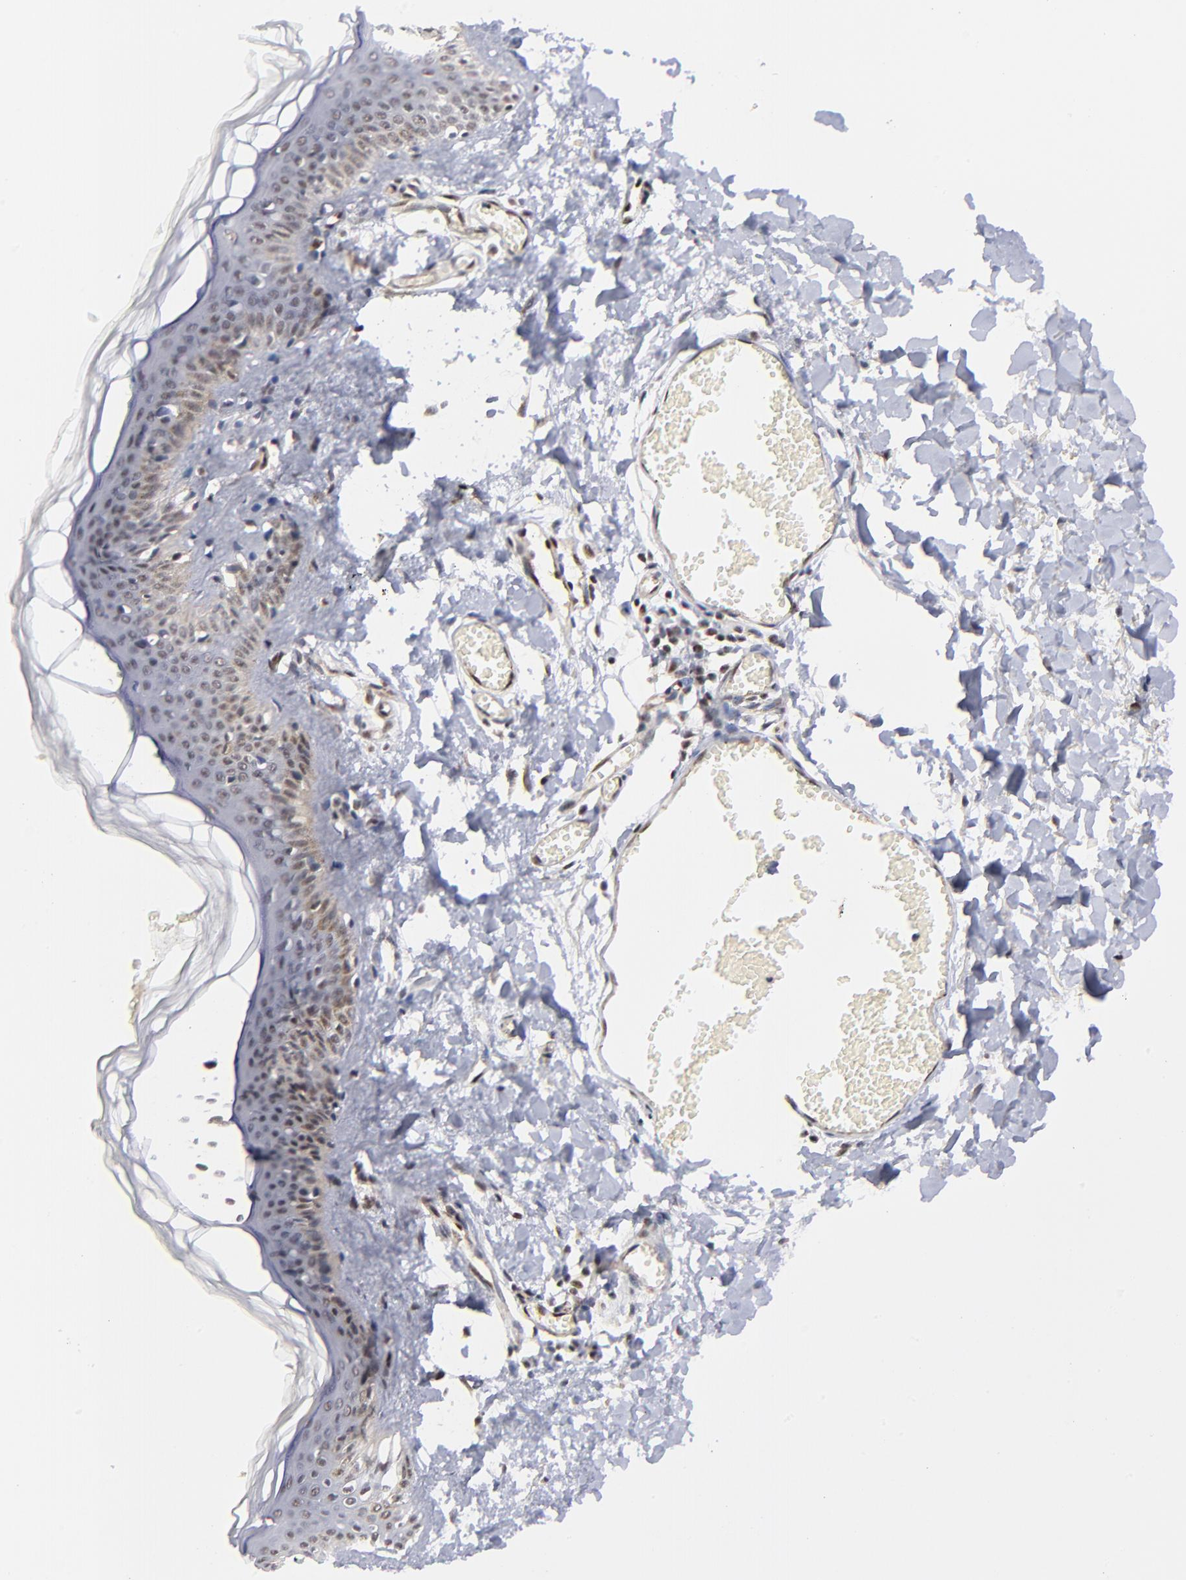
{"staining": {"intensity": "negative", "quantity": "none", "location": "none"}, "tissue": "skin", "cell_type": "Fibroblasts", "image_type": "normal", "snomed": [{"axis": "morphology", "description": "Normal tissue, NOS"}, {"axis": "morphology", "description": "Sarcoma, NOS"}, {"axis": "topography", "description": "Skin"}, {"axis": "topography", "description": "Soft tissue"}], "caption": "Fibroblasts show no significant protein staining in unremarkable skin. (DAB (3,3'-diaminobenzidine) immunohistochemistry (IHC) visualized using brightfield microscopy, high magnification).", "gene": "GABPA", "patient": {"sex": "female", "age": 51}}